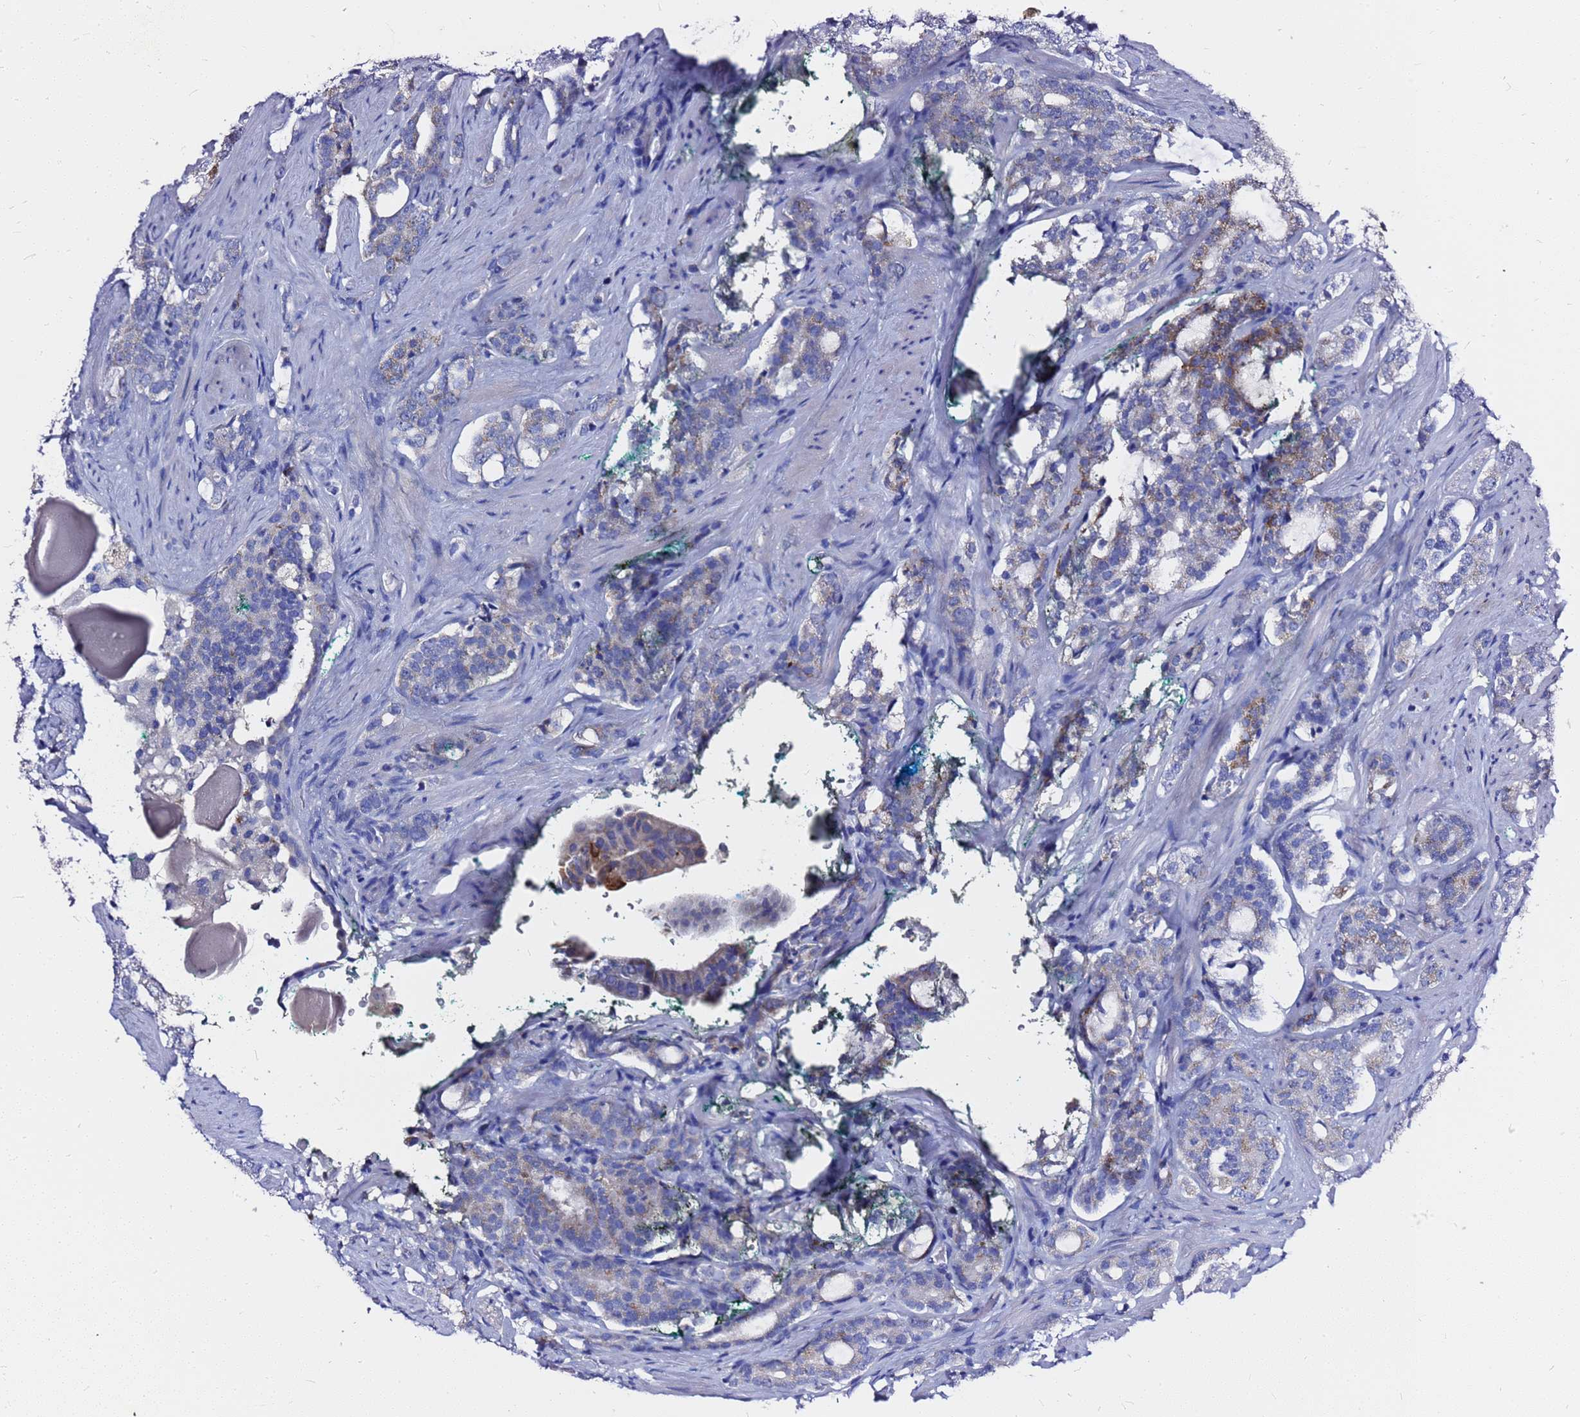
{"staining": {"intensity": "moderate", "quantity": "<25%", "location": "cytoplasmic/membranous"}, "tissue": "prostate cancer", "cell_type": "Tumor cells", "image_type": "cancer", "snomed": [{"axis": "morphology", "description": "Adenocarcinoma, High grade"}, {"axis": "topography", "description": "Prostate"}], "caption": "Adenocarcinoma (high-grade) (prostate) stained with DAB IHC shows low levels of moderate cytoplasmic/membranous expression in about <25% of tumor cells. (IHC, brightfield microscopy, high magnification).", "gene": "OR52E2", "patient": {"sex": "male", "age": 64}}